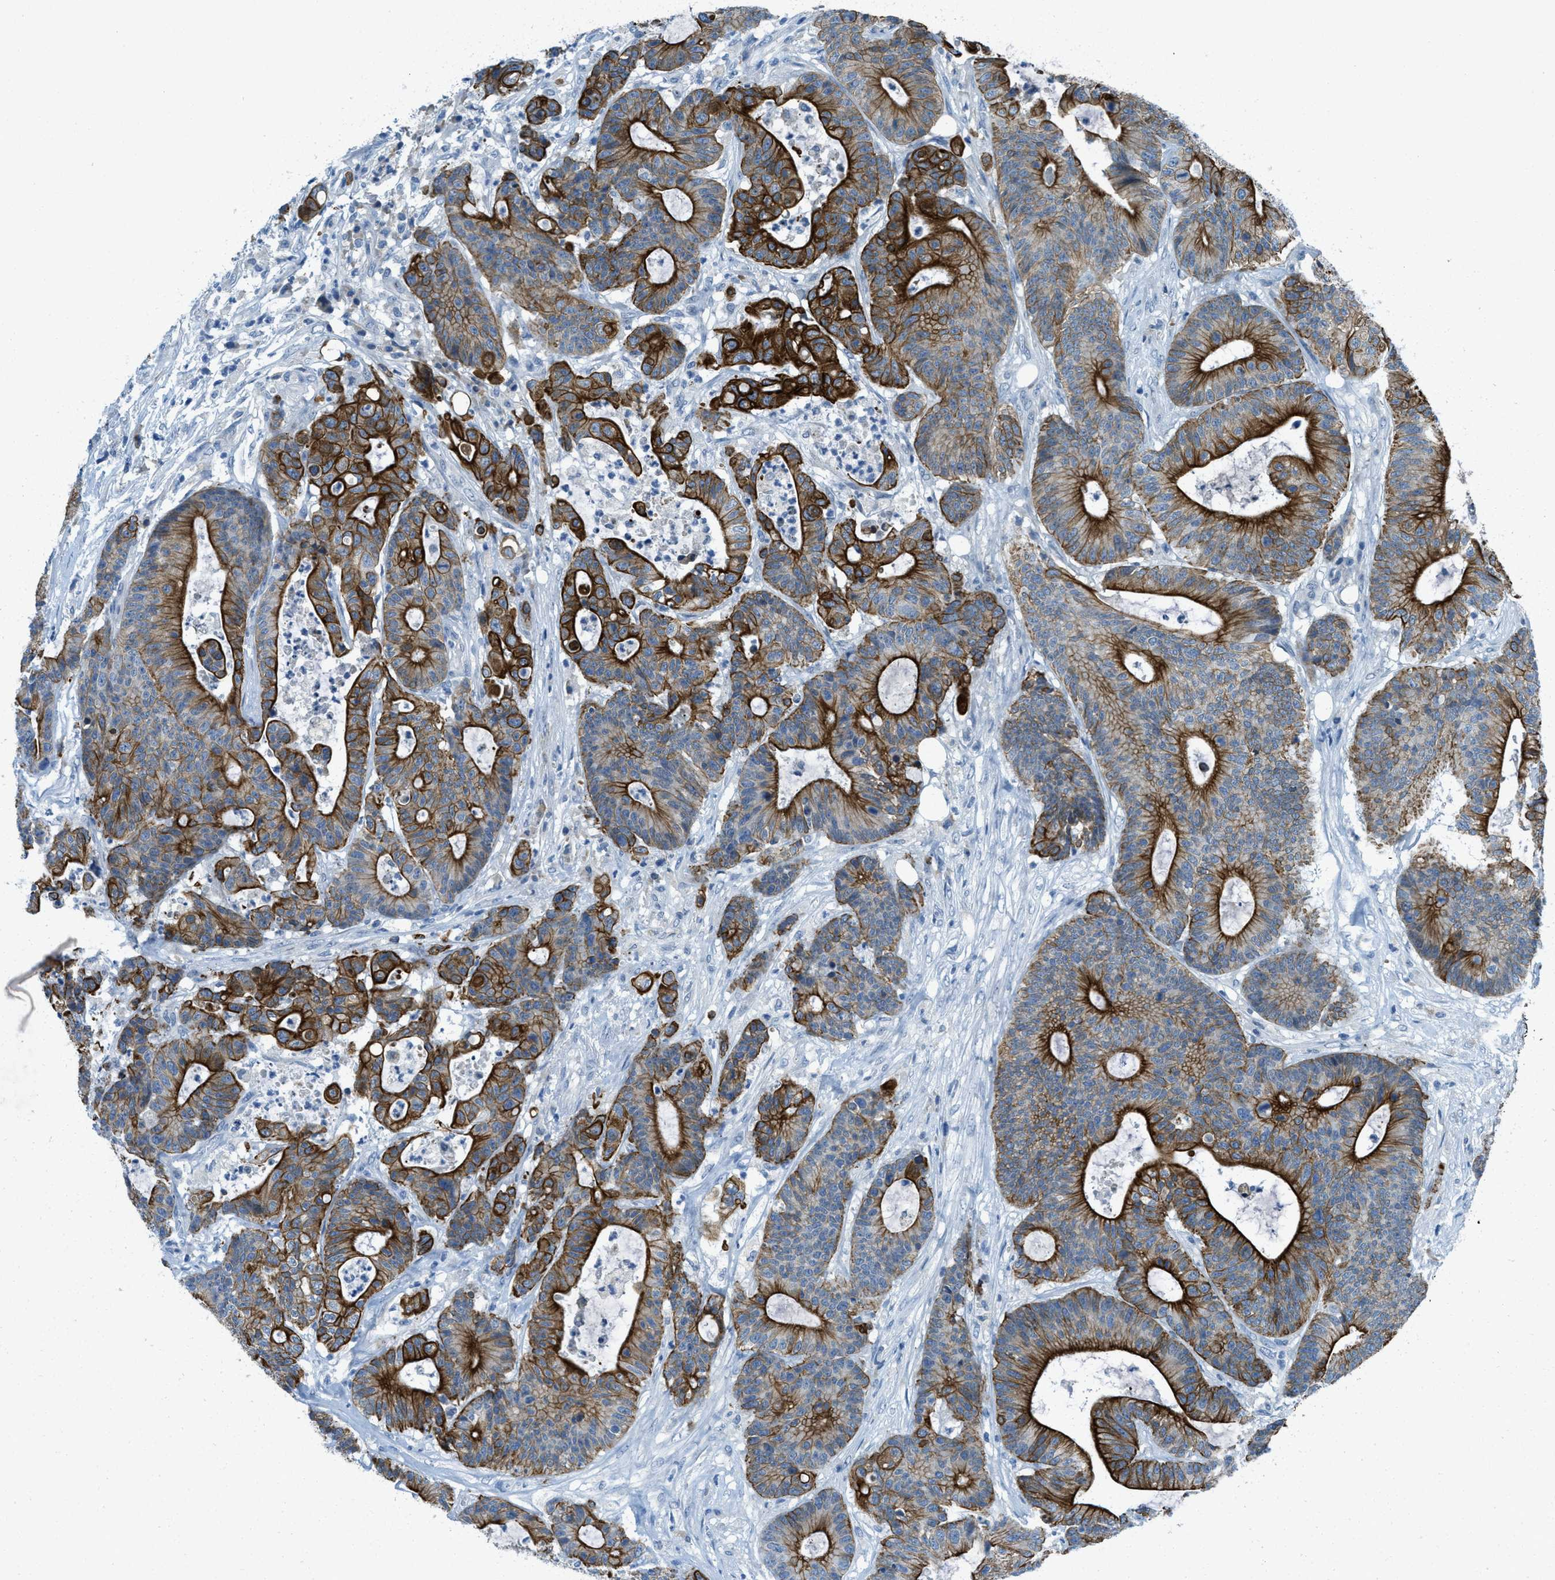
{"staining": {"intensity": "strong", "quantity": ">75%", "location": "cytoplasmic/membranous"}, "tissue": "colorectal cancer", "cell_type": "Tumor cells", "image_type": "cancer", "snomed": [{"axis": "morphology", "description": "Adenocarcinoma, NOS"}, {"axis": "topography", "description": "Colon"}], "caption": "This is a micrograph of immunohistochemistry staining of colorectal cancer (adenocarcinoma), which shows strong staining in the cytoplasmic/membranous of tumor cells.", "gene": "KLHL8", "patient": {"sex": "female", "age": 84}}